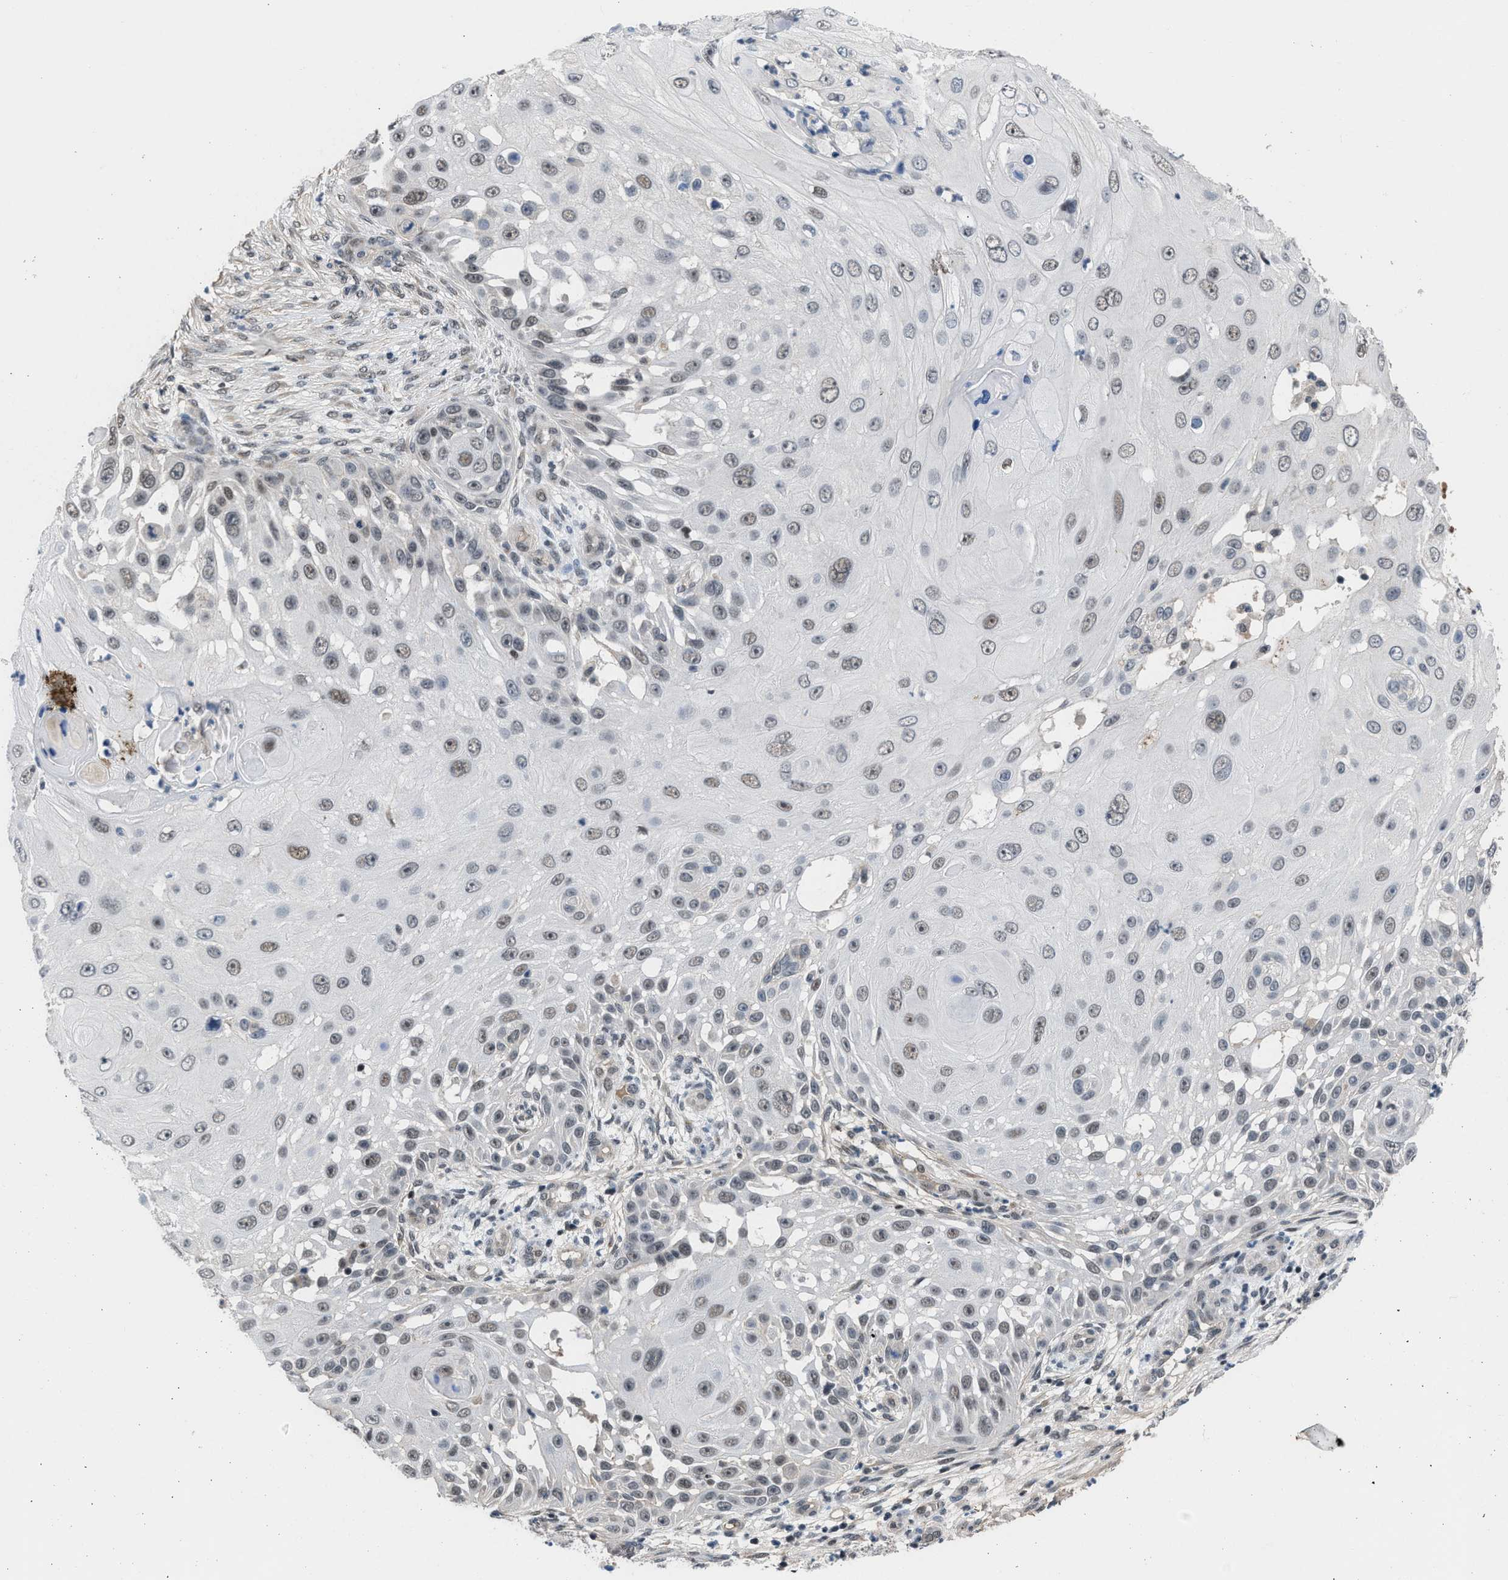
{"staining": {"intensity": "weak", "quantity": ">75%", "location": "nuclear"}, "tissue": "skin cancer", "cell_type": "Tumor cells", "image_type": "cancer", "snomed": [{"axis": "morphology", "description": "Squamous cell carcinoma, NOS"}, {"axis": "topography", "description": "Skin"}], "caption": "Protein expression analysis of human skin cancer (squamous cell carcinoma) reveals weak nuclear positivity in approximately >75% of tumor cells.", "gene": "TERF2IP", "patient": {"sex": "female", "age": 44}}